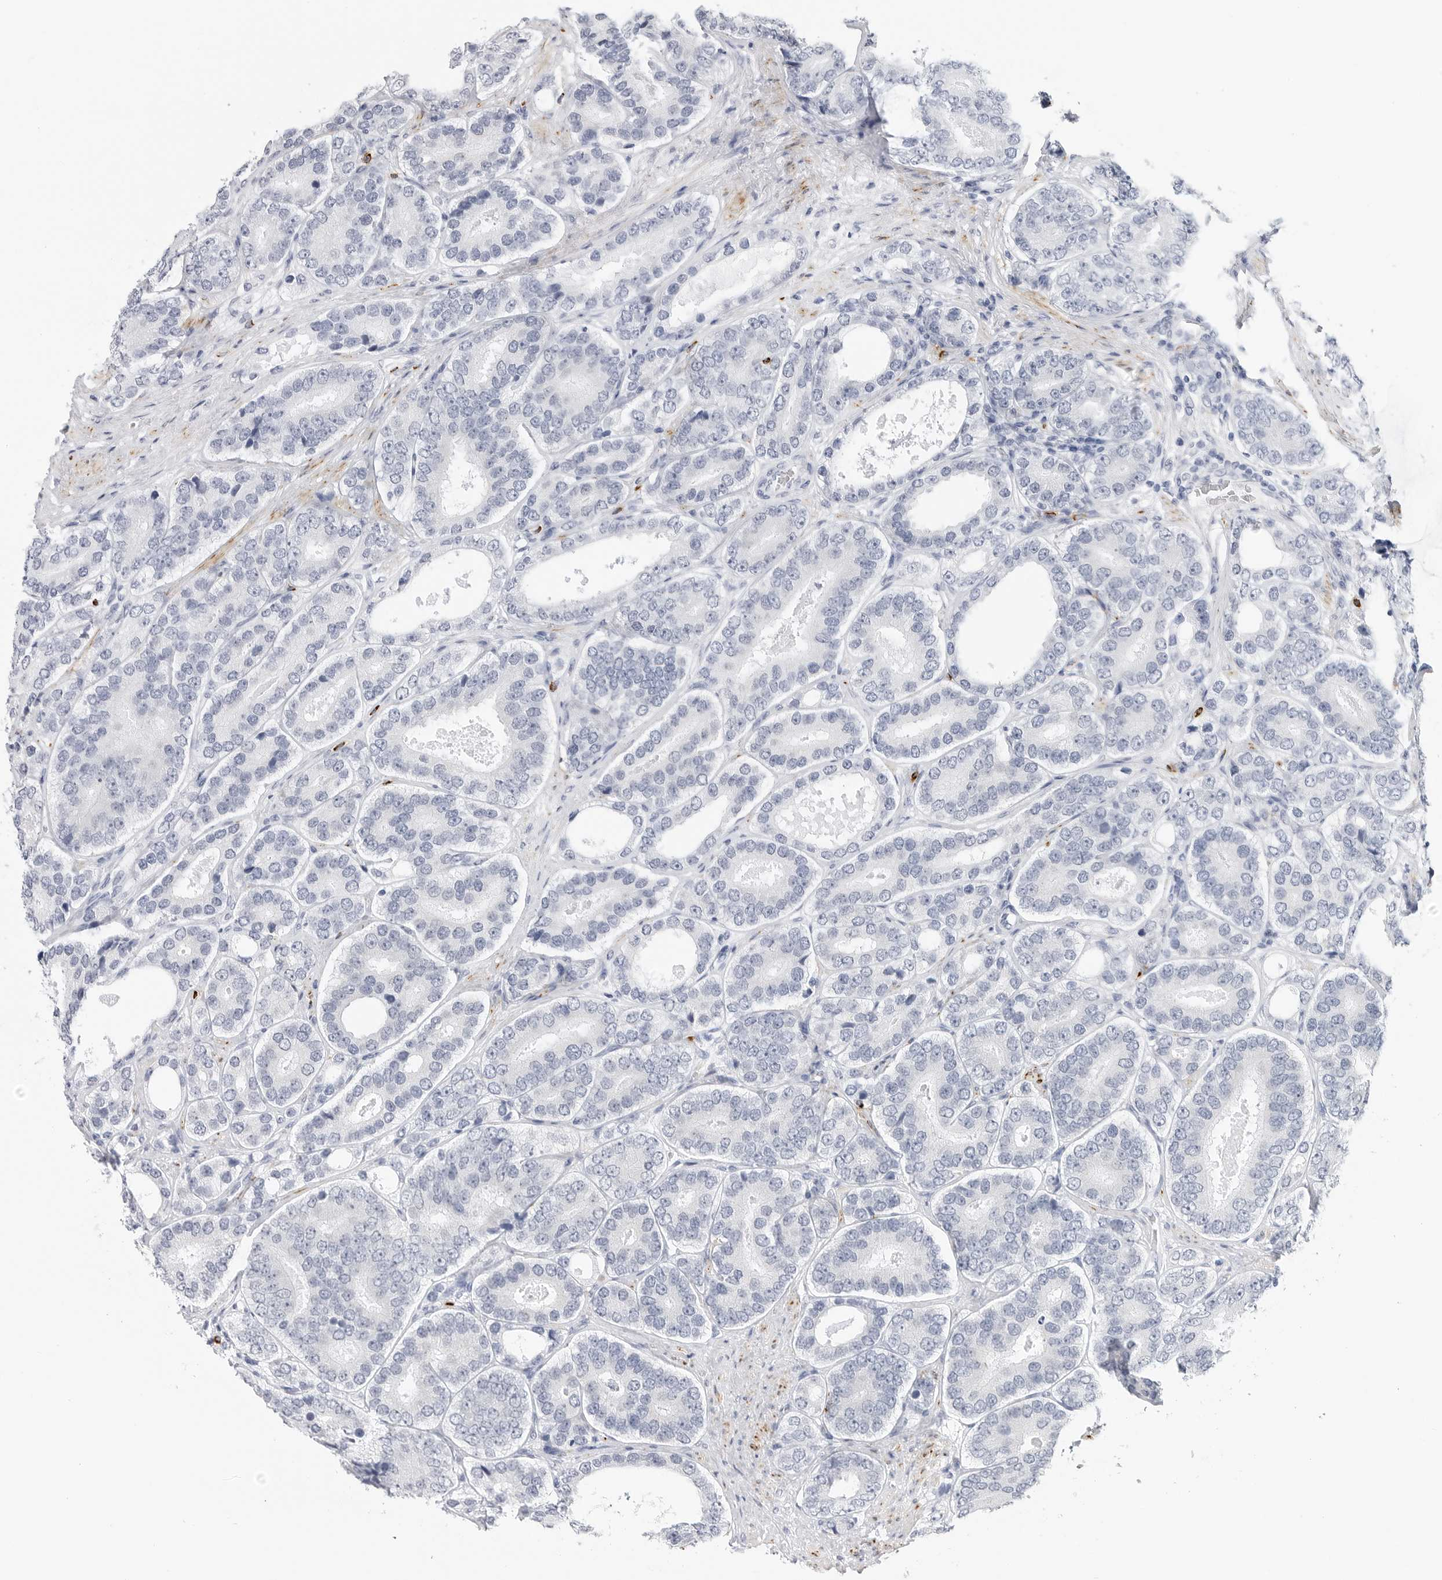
{"staining": {"intensity": "negative", "quantity": "none", "location": "none"}, "tissue": "prostate cancer", "cell_type": "Tumor cells", "image_type": "cancer", "snomed": [{"axis": "morphology", "description": "Adenocarcinoma, High grade"}, {"axis": "topography", "description": "Prostate"}], "caption": "High magnification brightfield microscopy of adenocarcinoma (high-grade) (prostate) stained with DAB (brown) and counterstained with hematoxylin (blue): tumor cells show no significant positivity. Nuclei are stained in blue.", "gene": "HSPB7", "patient": {"sex": "male", "age": 56}}